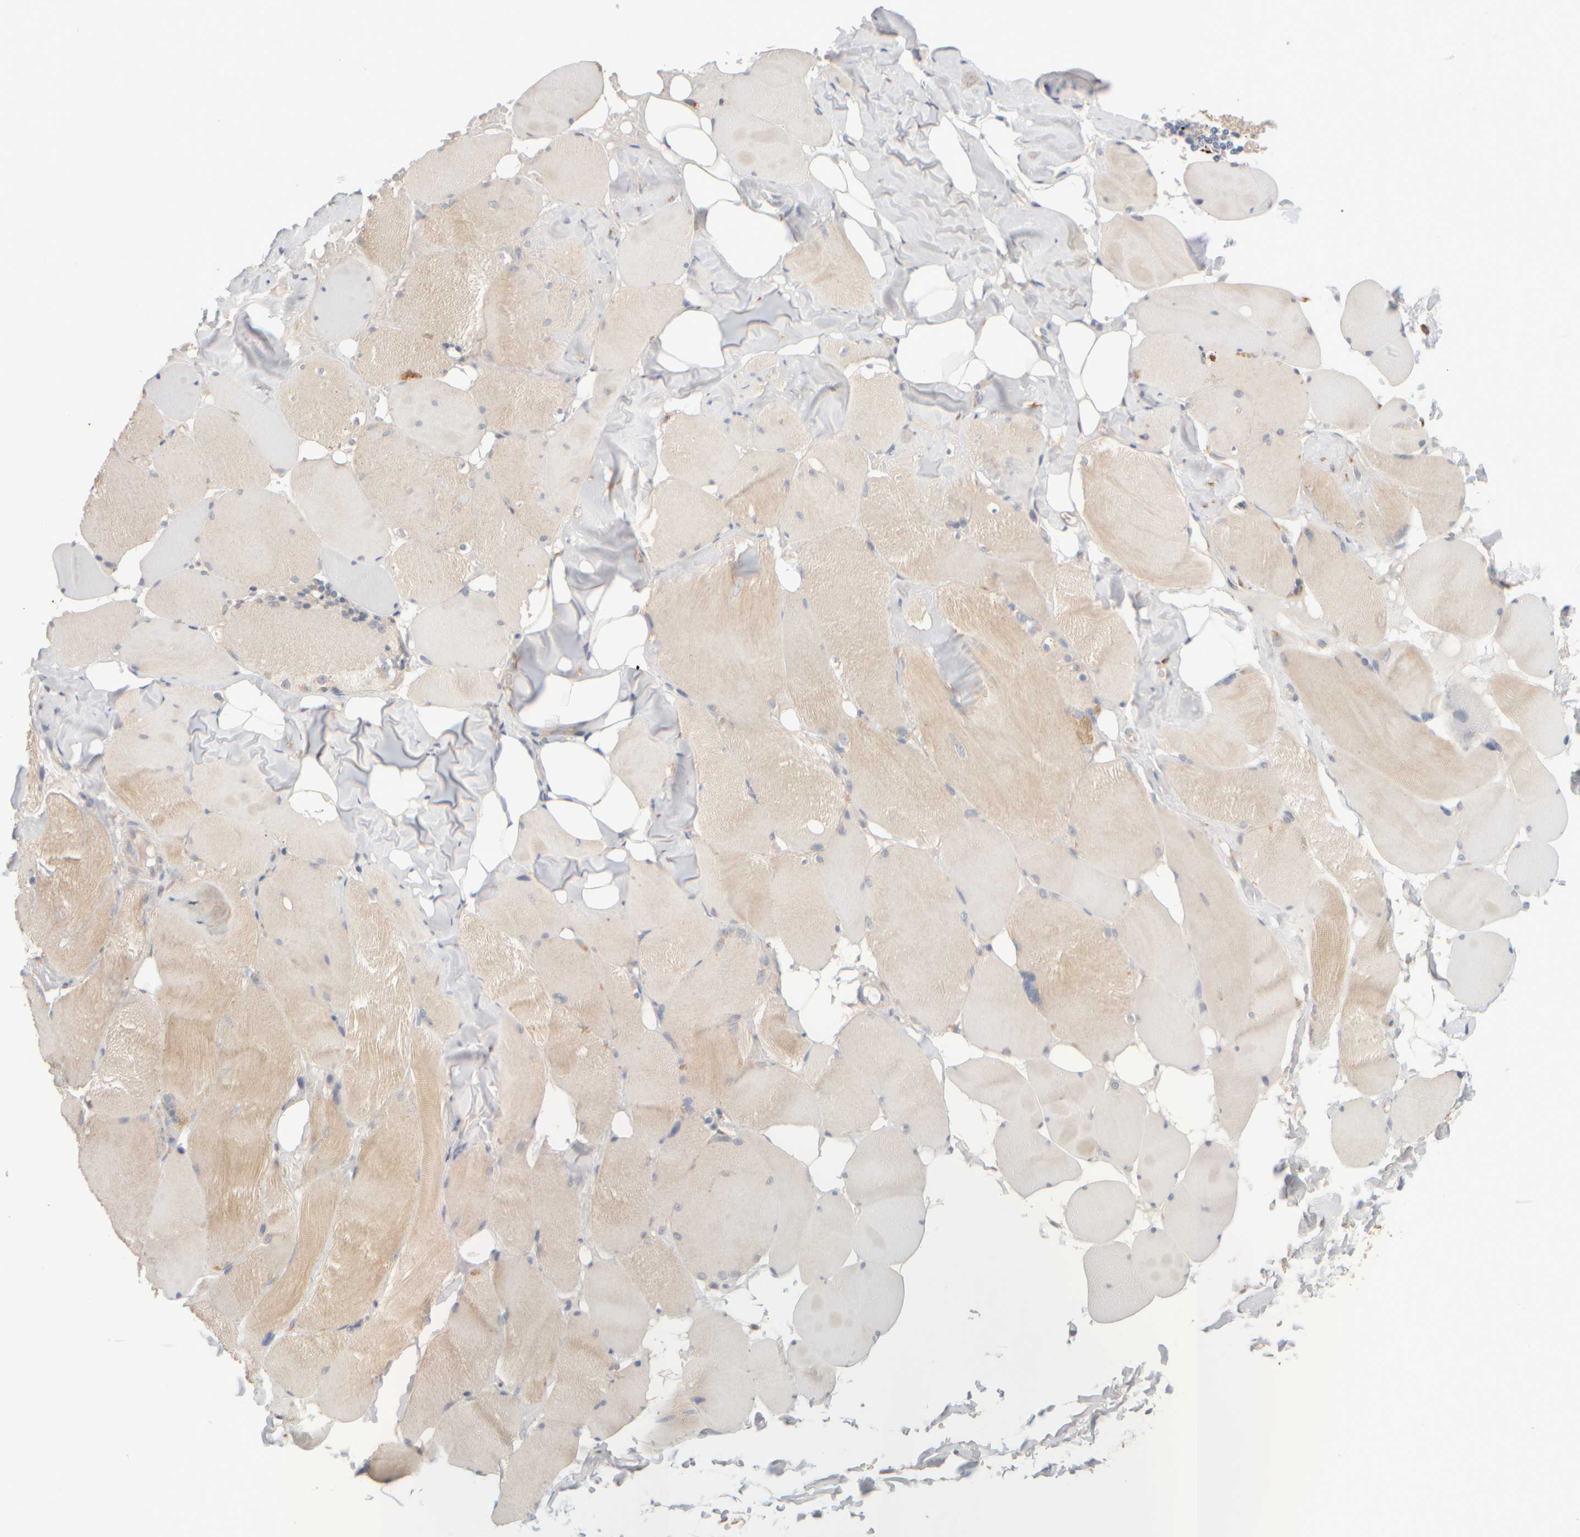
{"staining": {"intensity": "weak", "quantity": "25%-75%", "location": "cytoplasmic/membranous"}, "tissue": "skeletal muscle", "cell_type": "Myocytes", "image_type": "normal", "snomed": [{"axis": "morphology", "description": "Normal tissue, NOS"}, {"axis": "topography", "description": "Skin"}, {"axis": "topography", "description": "Skeletal muscle"}], "caption": "DAB (3,3'-diaminobenzidine) immunohistochemical staining of normal human skeletal muscle demonstrates weak cytoplasmic/membranous protein positivity in approximately 25%-75% of myocytes.", "gene": "GOPC", "patient": {"sex": "male", "age": 83}}